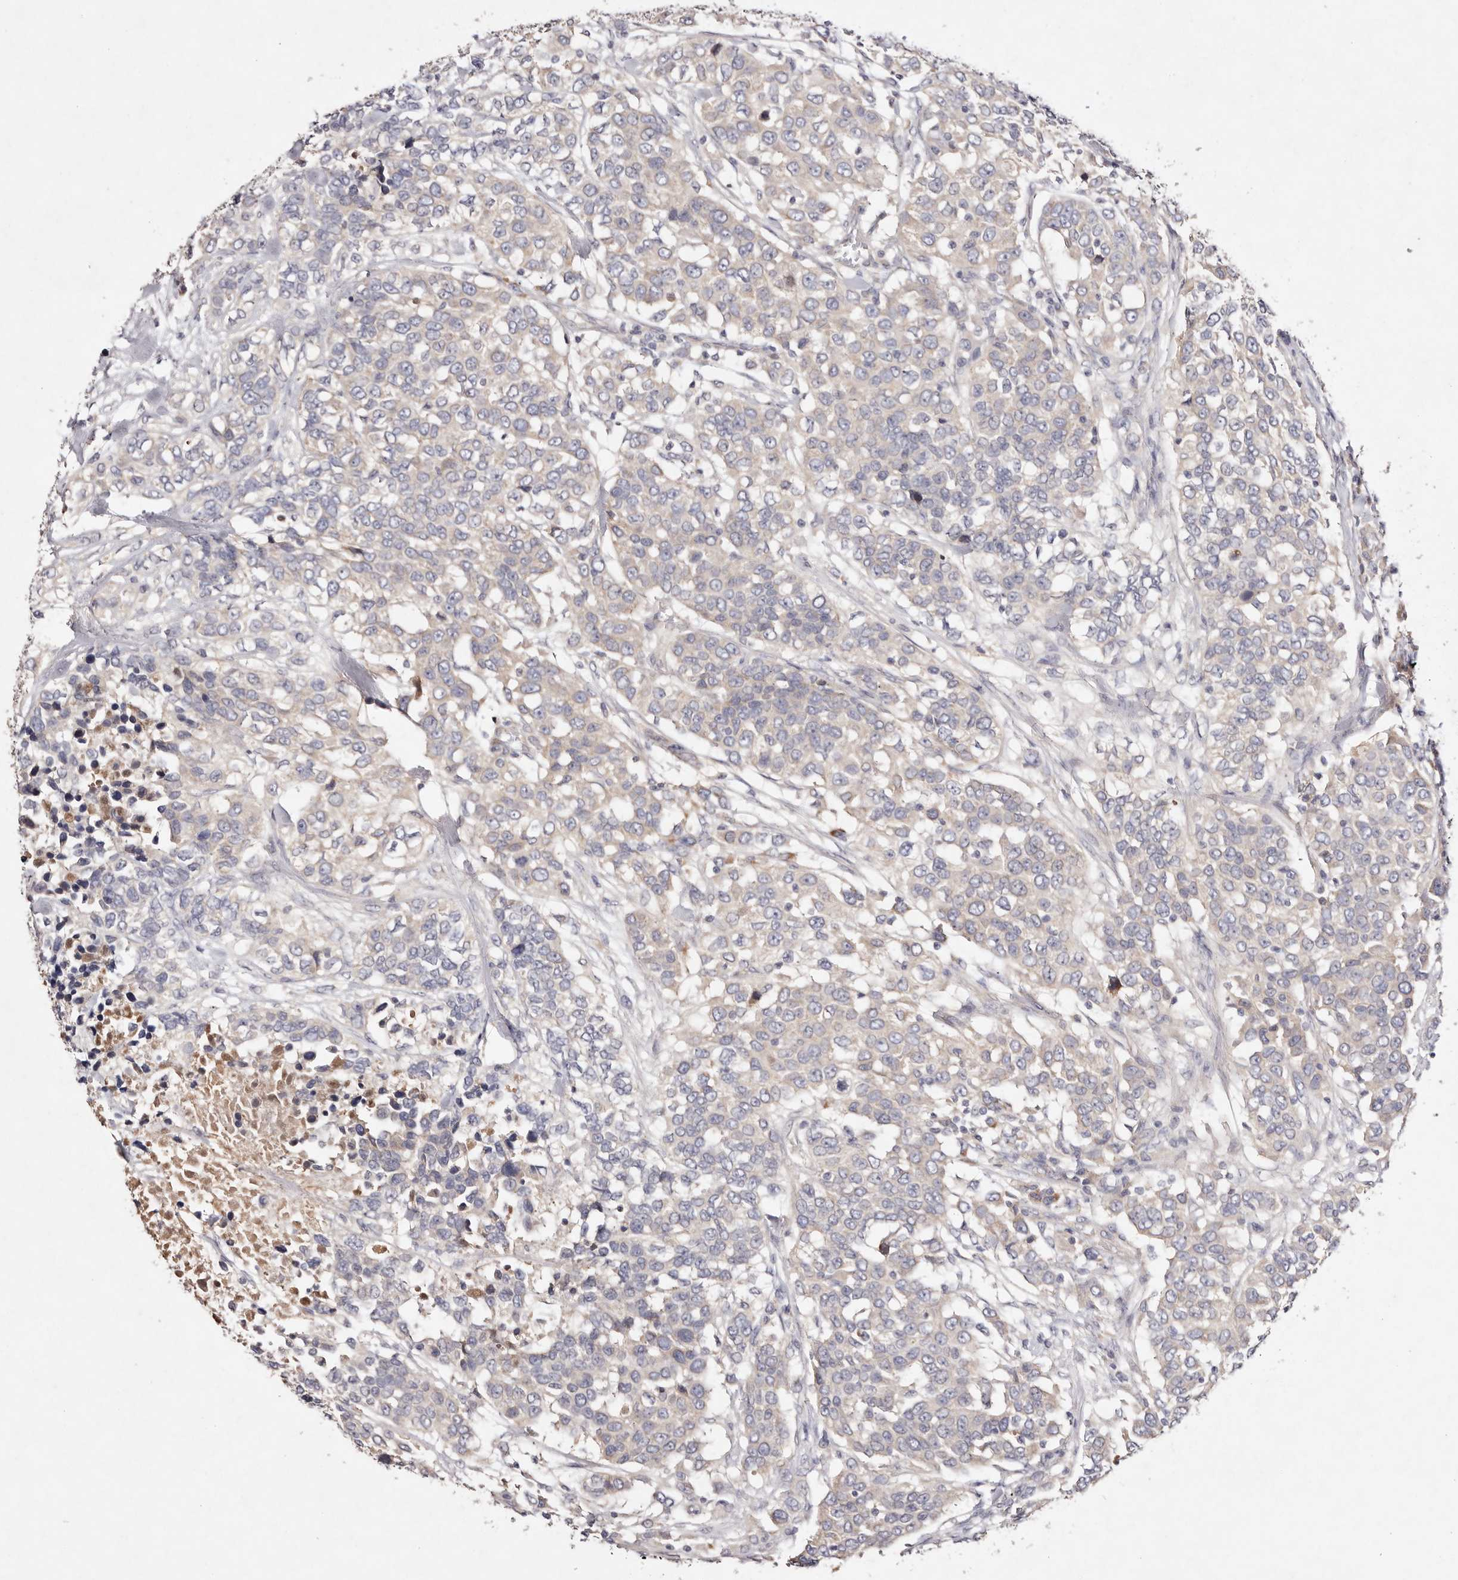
{"staining": {"intensity": "weak", "quantity": "<25%", "location": "cytoplasmic/membranous"}, "tissue": "urothelial cancer", "cell_type": "Tumor cells", "image_type": "cancer", "snomed": [{"axis": "morphology", "description": "Urothelial carcinoma, High grade"}, {"axis": "topography", "description": "Urinary bladder"}], "caption": "Tumor cells show no significant protein staining in high-grade urothelial carcinoma. (DAB immunohistochemistry visualized using brightfield microscopy, high magnification).", "gene": "TSC2", "patient": {"sex": "female", "age": 80}}